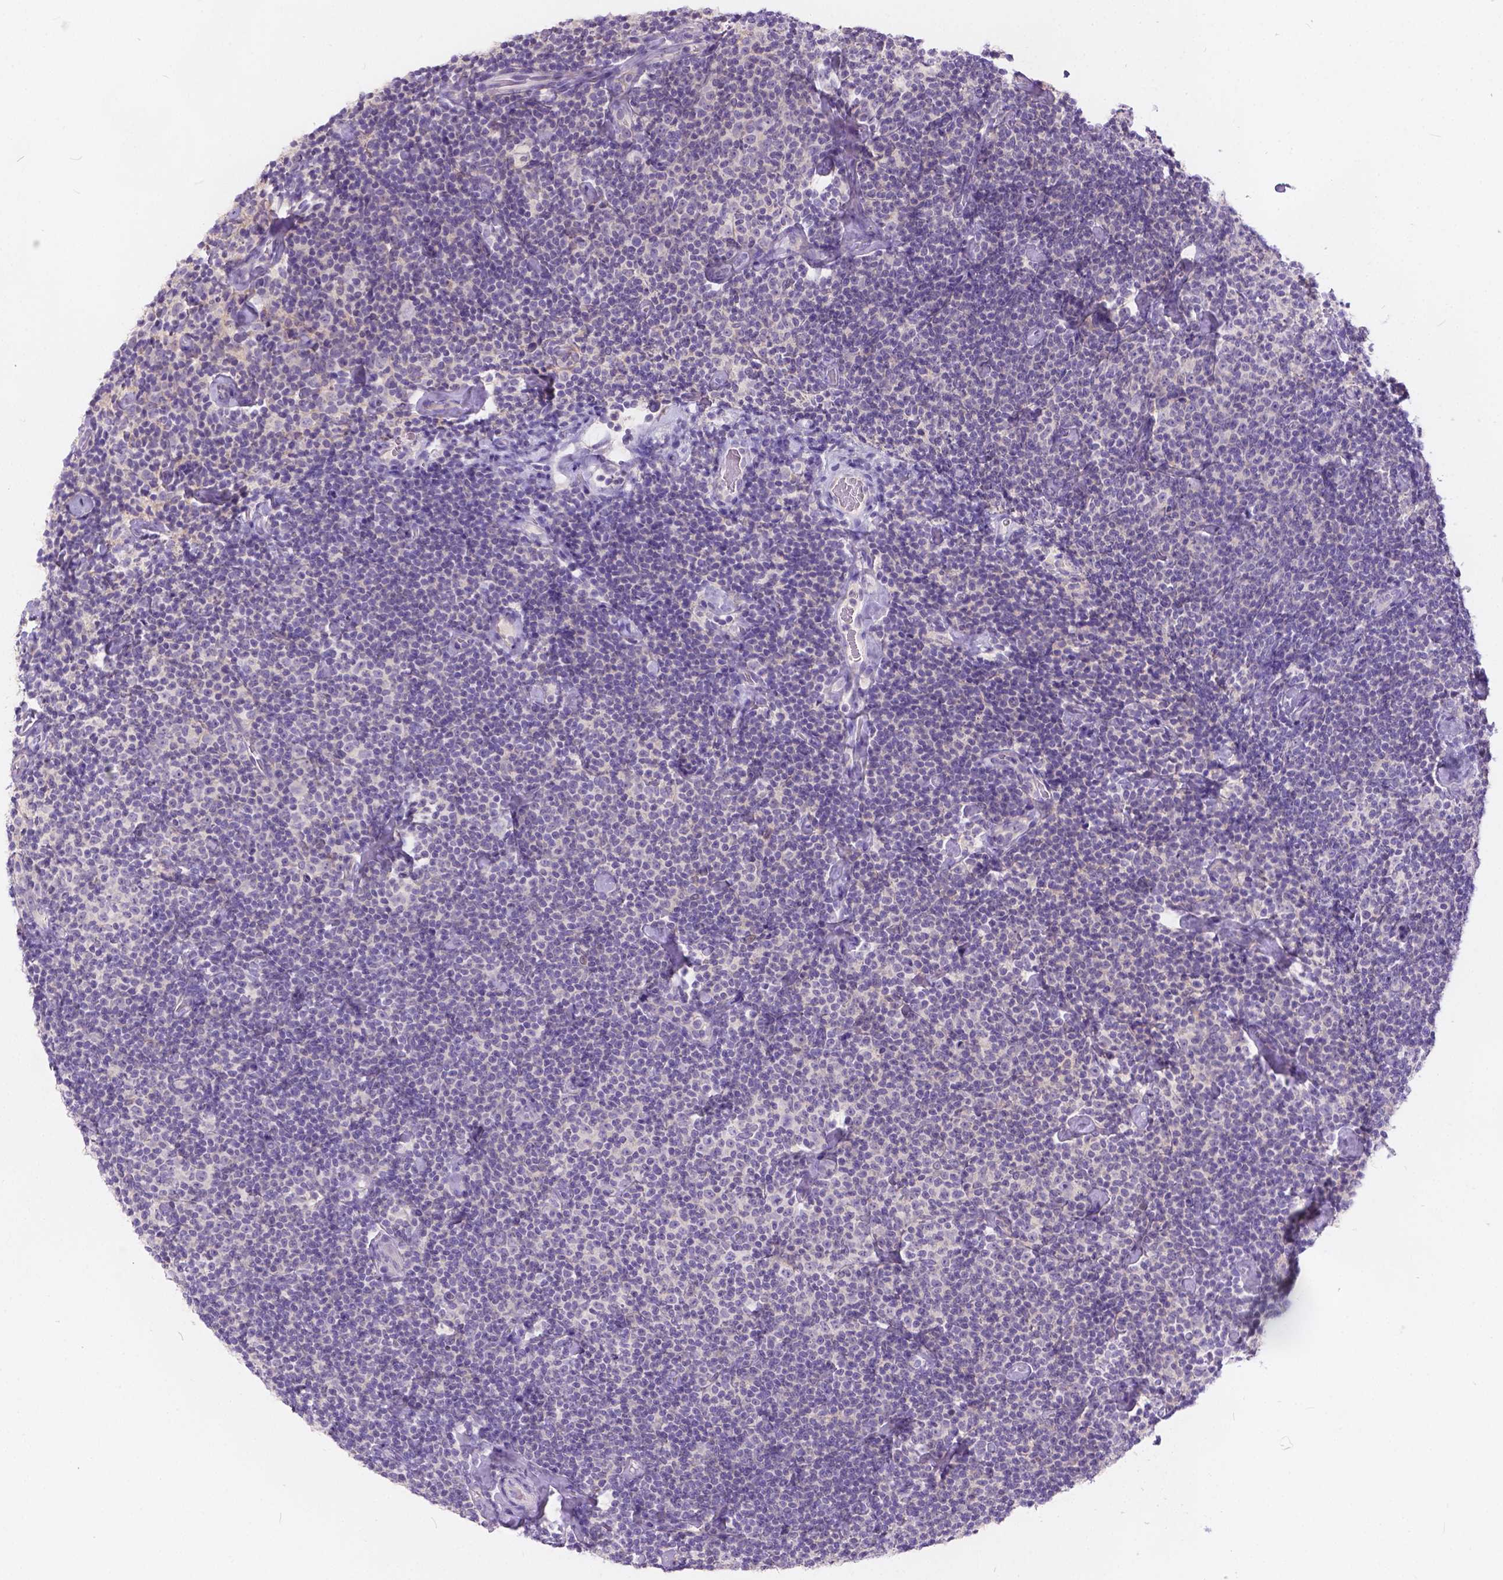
{"staining": {"intensity": "negative", "quantity": "none", "location": "none"}, "tissue": "lymphoma", "cell_type": "Tumor cells", "image_type": "cancer", "snomed": [{"axis": "morphology", "description": "Malignant lymphoma, non-Hodgkin's type, Low grade"}, {"axis": "topography", "description": "Lymph node"}], "caption": "Image shows no significant protein expression in tumor cells of lymphoma.", "gene": "PEX11G", "patient": {"sex": "male", "age": 81}}